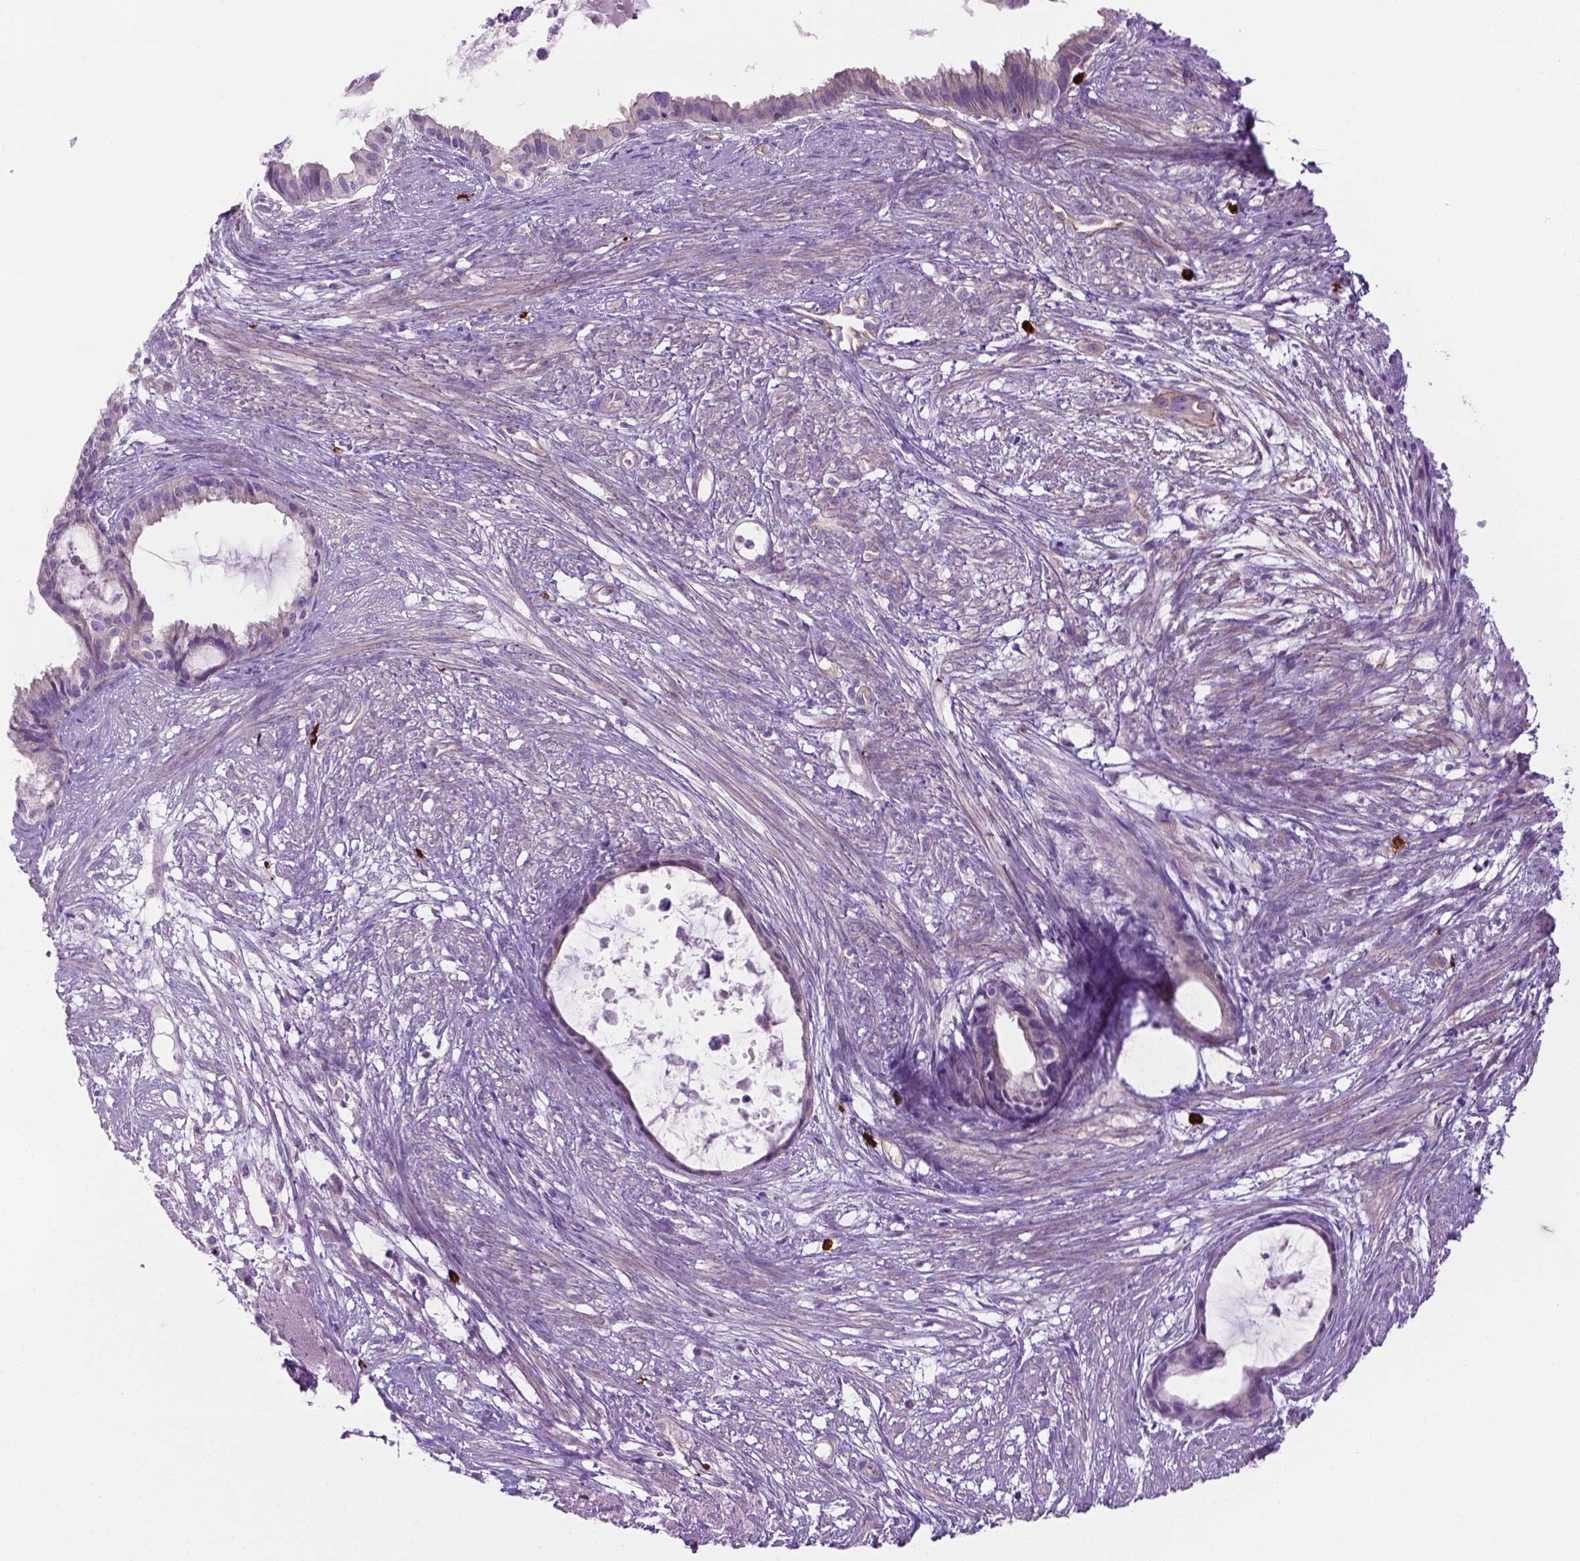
{"staining": {"intensity": "negative", "quantity": "none", "location": "none"}, "tissue": "endometrial cancer", "cell_type": "Tumor cells", "image_type": "cancer", "snomed": [{"axis": "morphology", "description": "Adenocarcinoma, NOS"}, {"axis": "topography", "description": "Endometrium"}], "caption": "Histopathology image shows no significant protein expression in tumor cells of endometrial cancer.", "gene": "SPECC1L", "patient": {"sex": "female", "age": 86}}